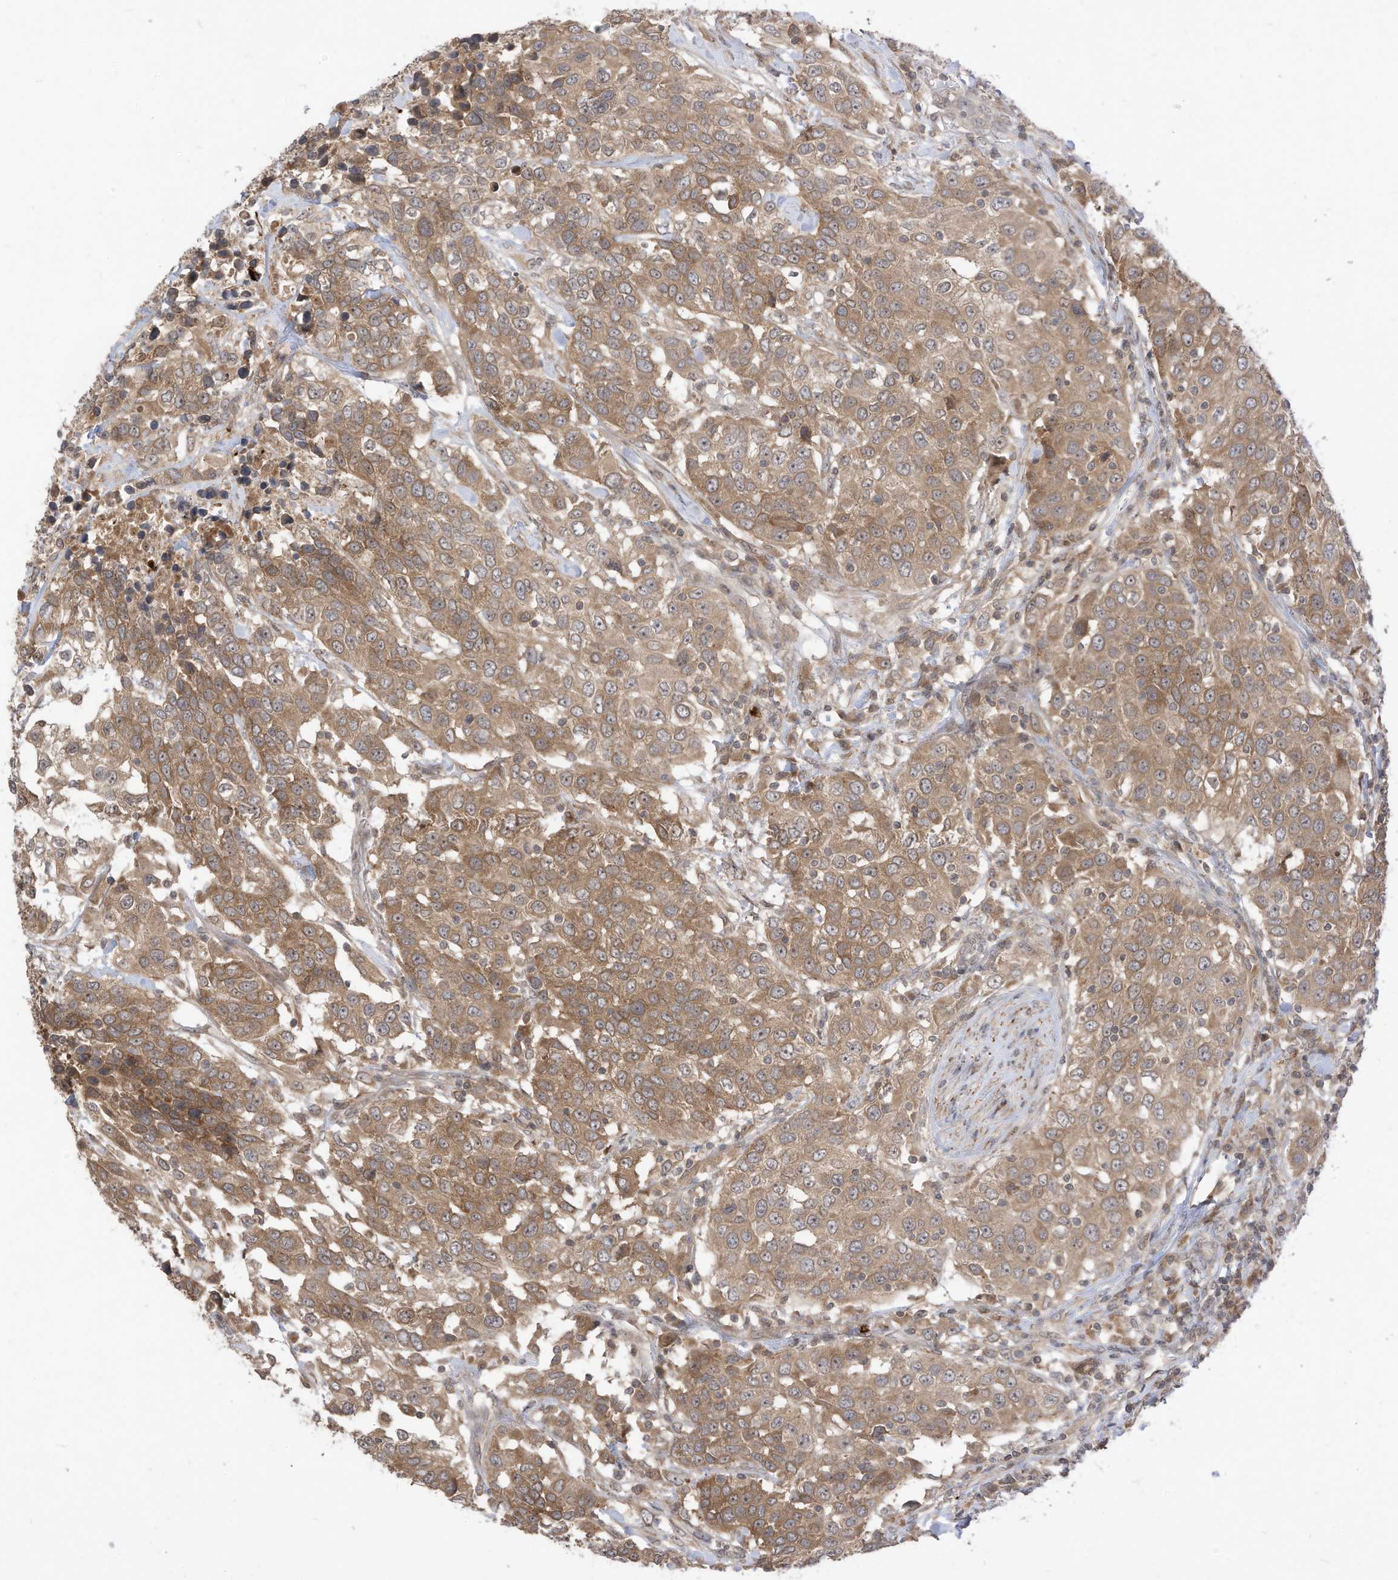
{"staining": {"intensity": "moderate", "quantity": ">75%", "location": "cytoplasmic/membranous"}, "tissue": "urothelial cancer", "cell_type": "Tumor cells", "image_type": "cancer", "snomed": [{"axis": "morphology", "description": "Urothelial carcinoma, High grade"}, {"axis": "topography", "description": "Urinary bladder"}], "caption": "There is medium levels of moderate cytoplasmic/membranous positivity in tumor cells of urothelial cancer, as demonstrated by immunohistochemical staining (brown color).", "gene": "CNKSR1", "patient": {"sex": "female", "age": 80}}